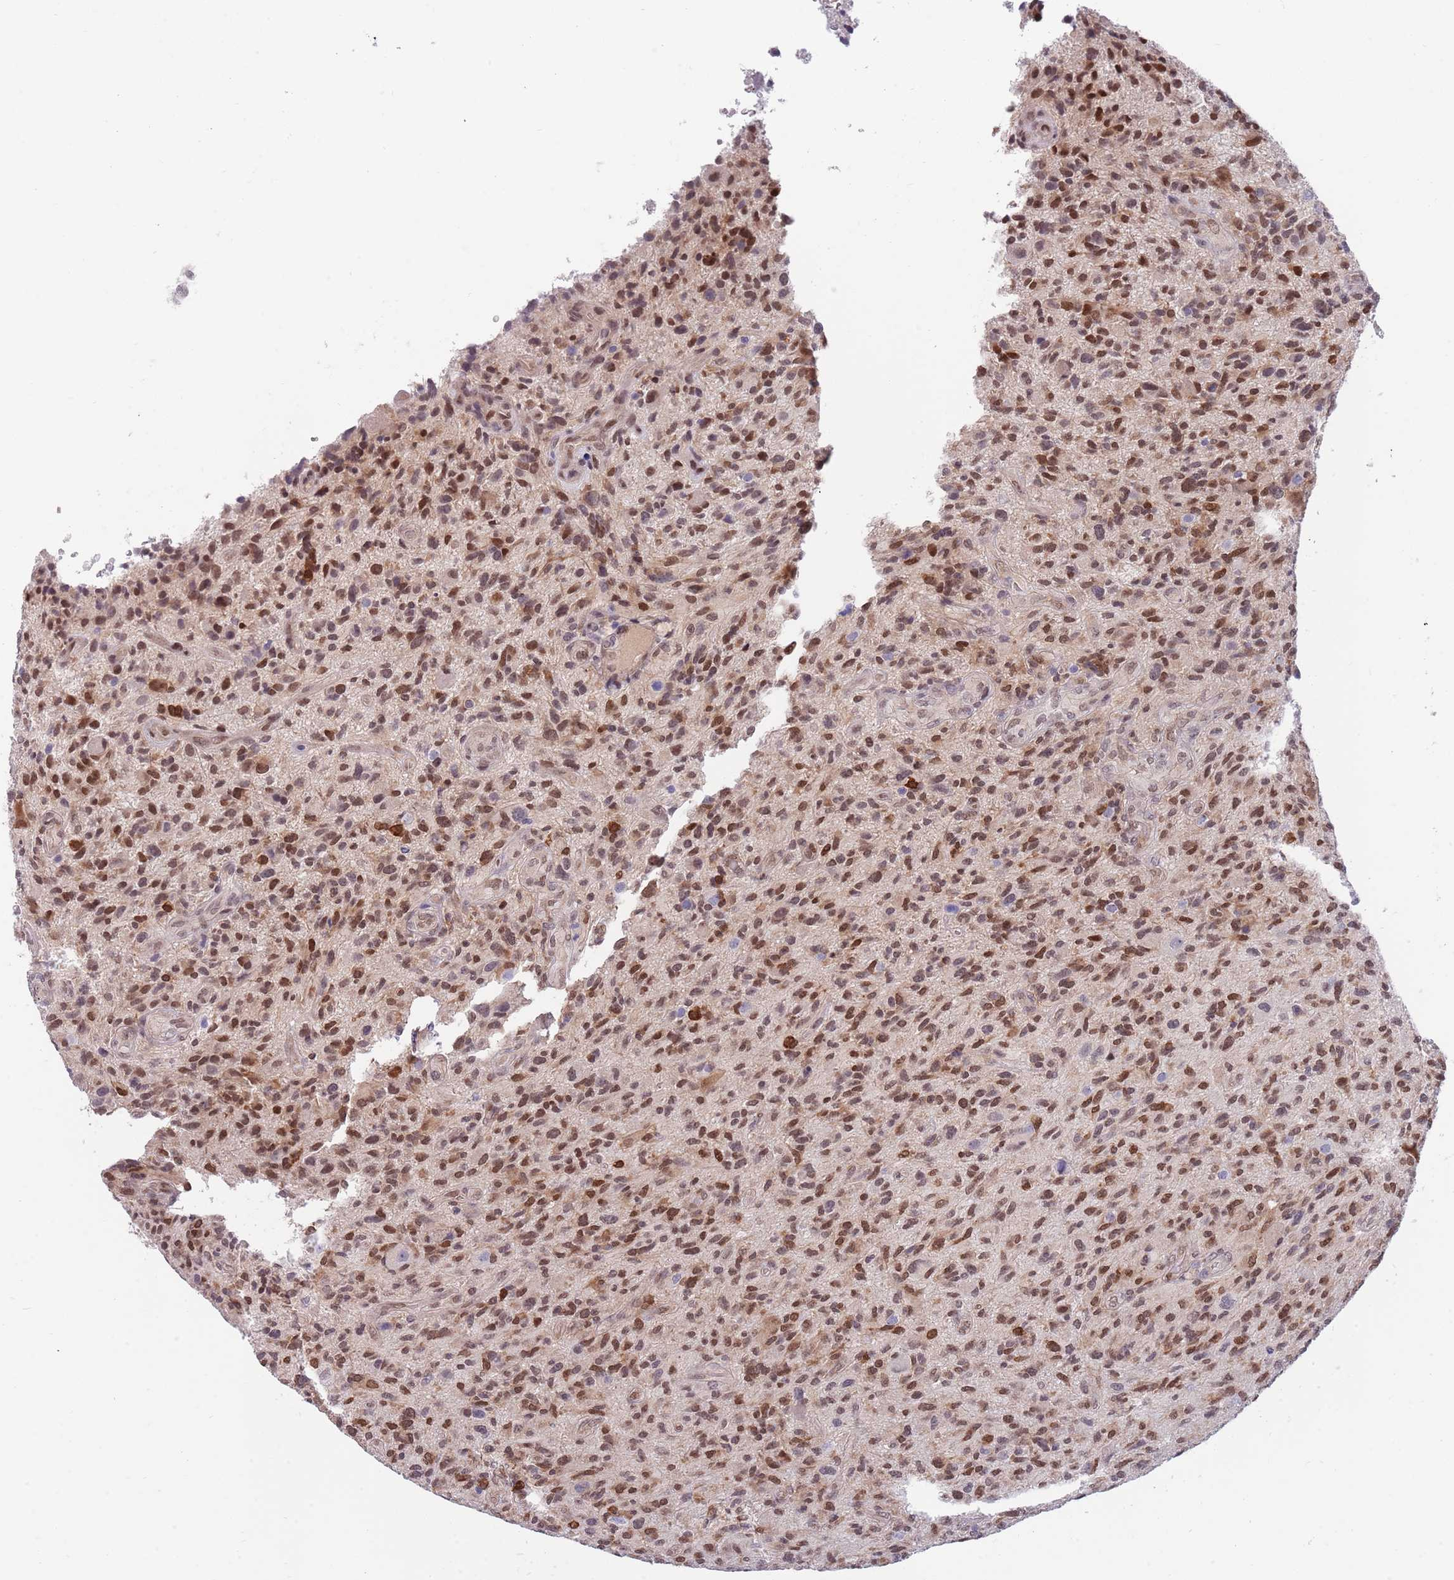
{"staining": {"intensity": "moderate", "quantity": ">75%", "location": "nuclear"}, "tissue": "glioma", "cell_type": "Tumor cells", "image_type": "cancer", "snomed": [{"axis": "morphology", "description": "Glioma, malignant, High grade"}, {"axis": "topography", "description": "Brain"}], "caption": "Tumor cells reveal medium levels of moderate nuclear expression in about >75% of cells in human high-grade glioma (malignant). The protein of interest is shown in brown color, while the nuclei are stained blue.", "gene": "NLRP6", "patient": {"sex": "male", "age": 47}}